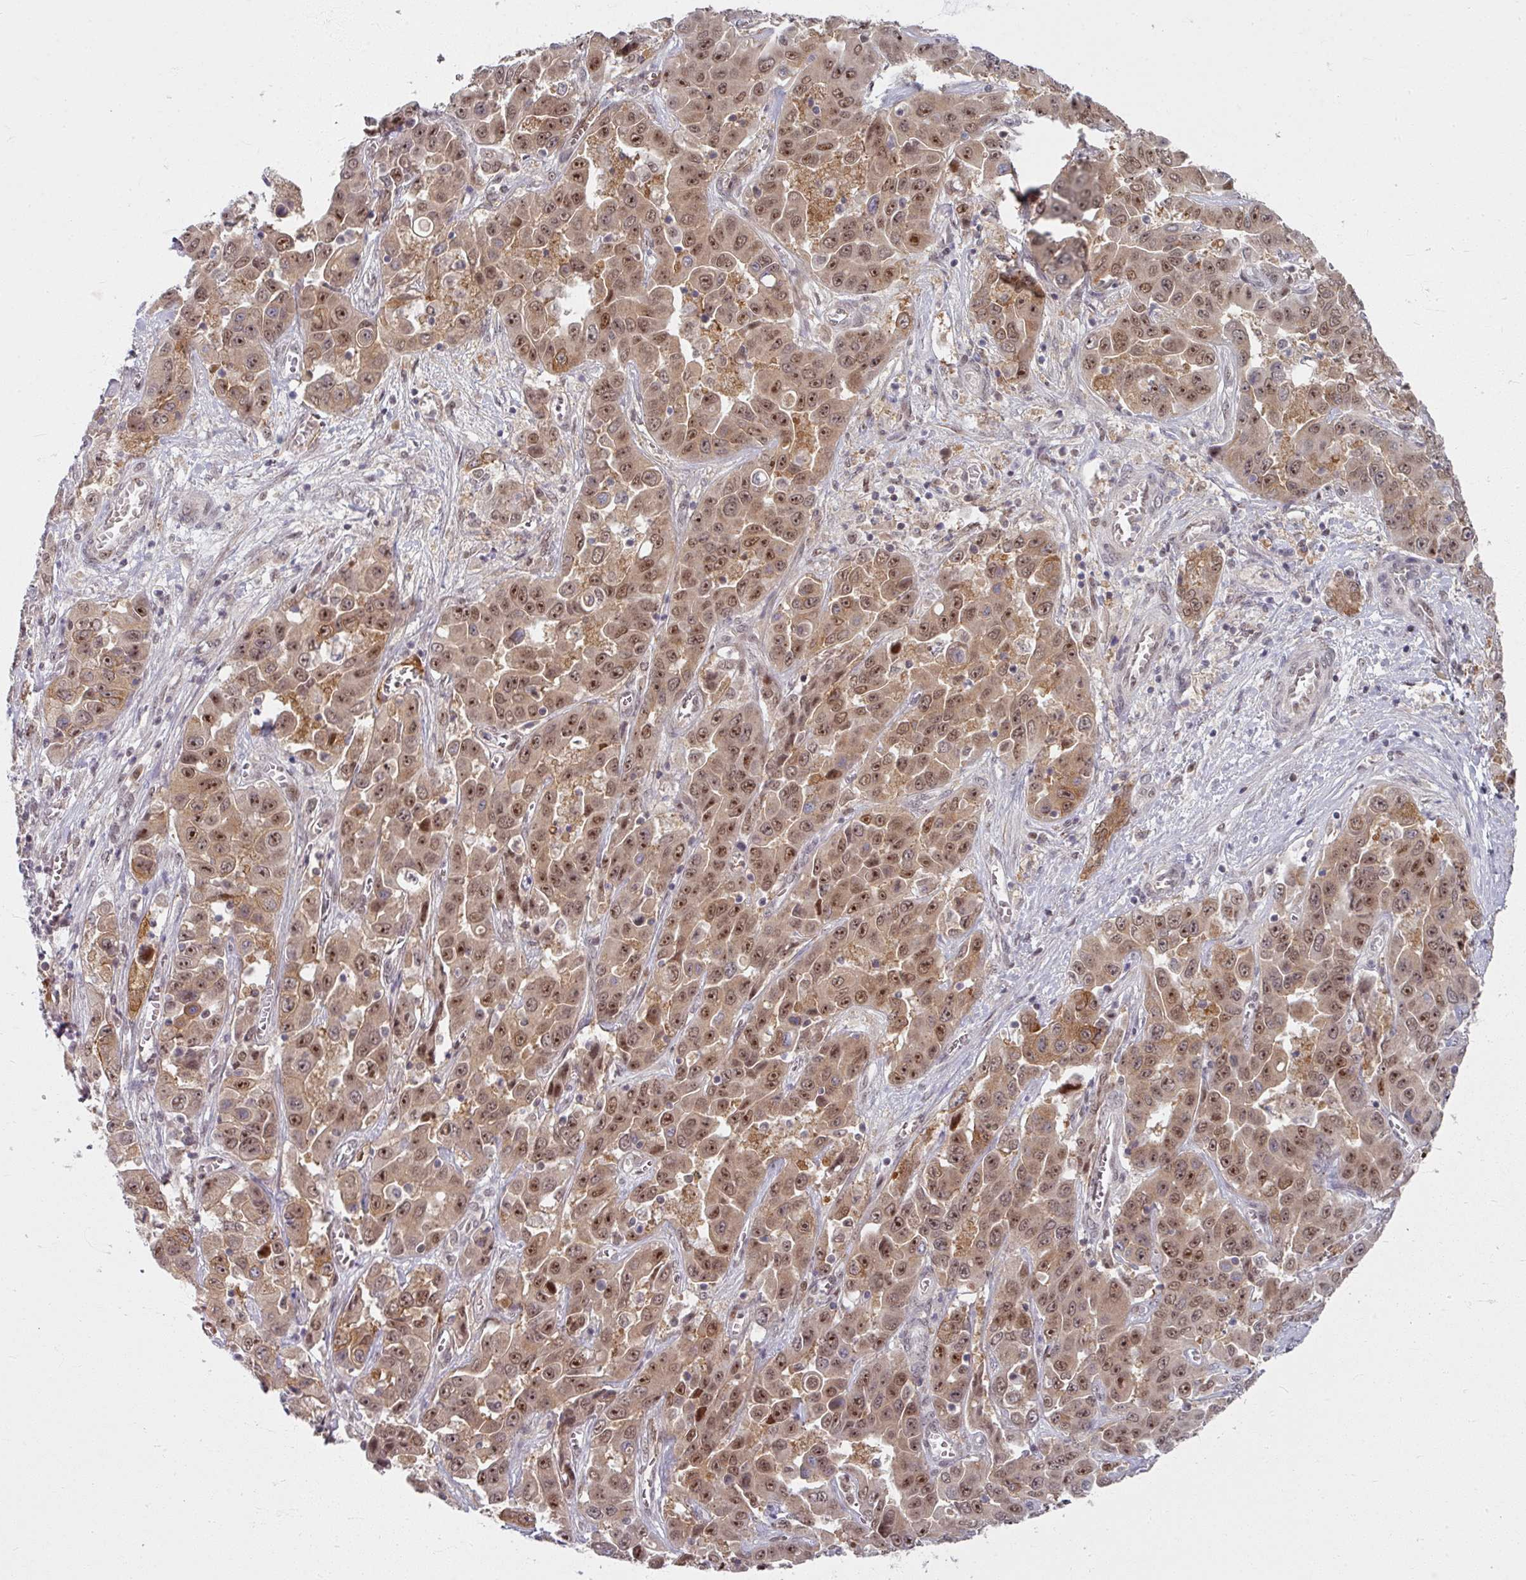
{"staining": {"intensity": "moderate", "quantity": ">75%", "location": "cytoplasmic/membranous,nuclear"}, "tissue": "liver cancer", "cell_type": "Tumor cells", "image_type": "cancer", "snomed": [{"axis": "morphology", "description": "Cholangiocarcinoma"}, {"axis": "topography", "description": "Liver"}], "caption": "Protein staining of liver cancer (cholangiocarcinoma) tissue demonstrates moderate cytoplasmic/membranous and nuclear expression in about >75% of tumor cells.", "gene": "KLC3", "patient": {"sex": "female", "age": 52}}